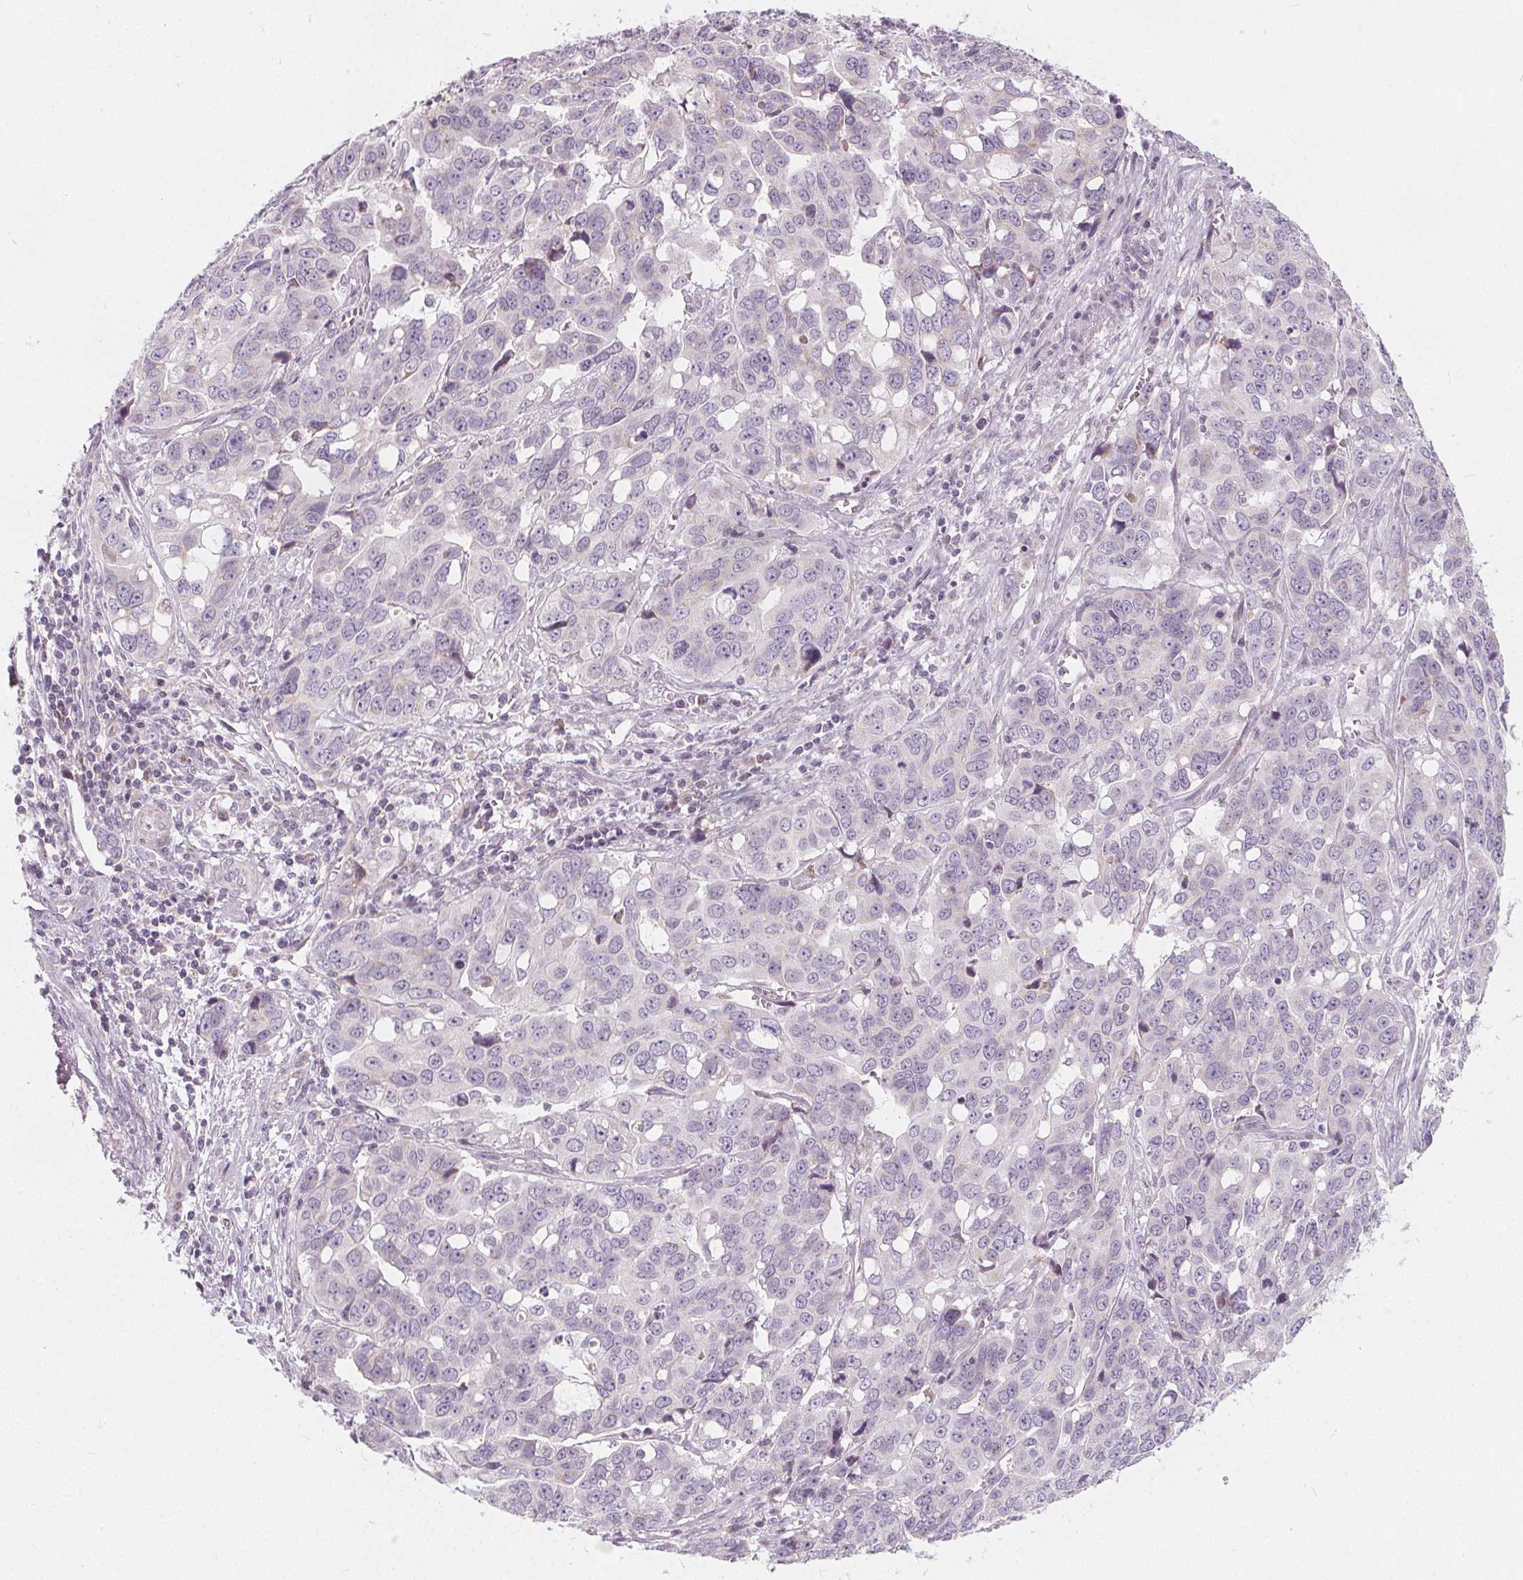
{"staining": {"intensity": "negative", "quantity": "none", "location": "none"}, "tissue": "ovarian cancer", "cell_type": "Tumor cells", "image_type": "cancer", "snomed": [{"axis": "morphology", "description": "Carcinoma, endometroid"}, {"axis": "topography", "description": "Ovary"}], "caption": "Immunohistochemical staining of ovarian endometroid carcinoma displays no significant expression in tumor cells.", "gene": "NUP210L", "patient": {"sex": "female", "age": 78}}